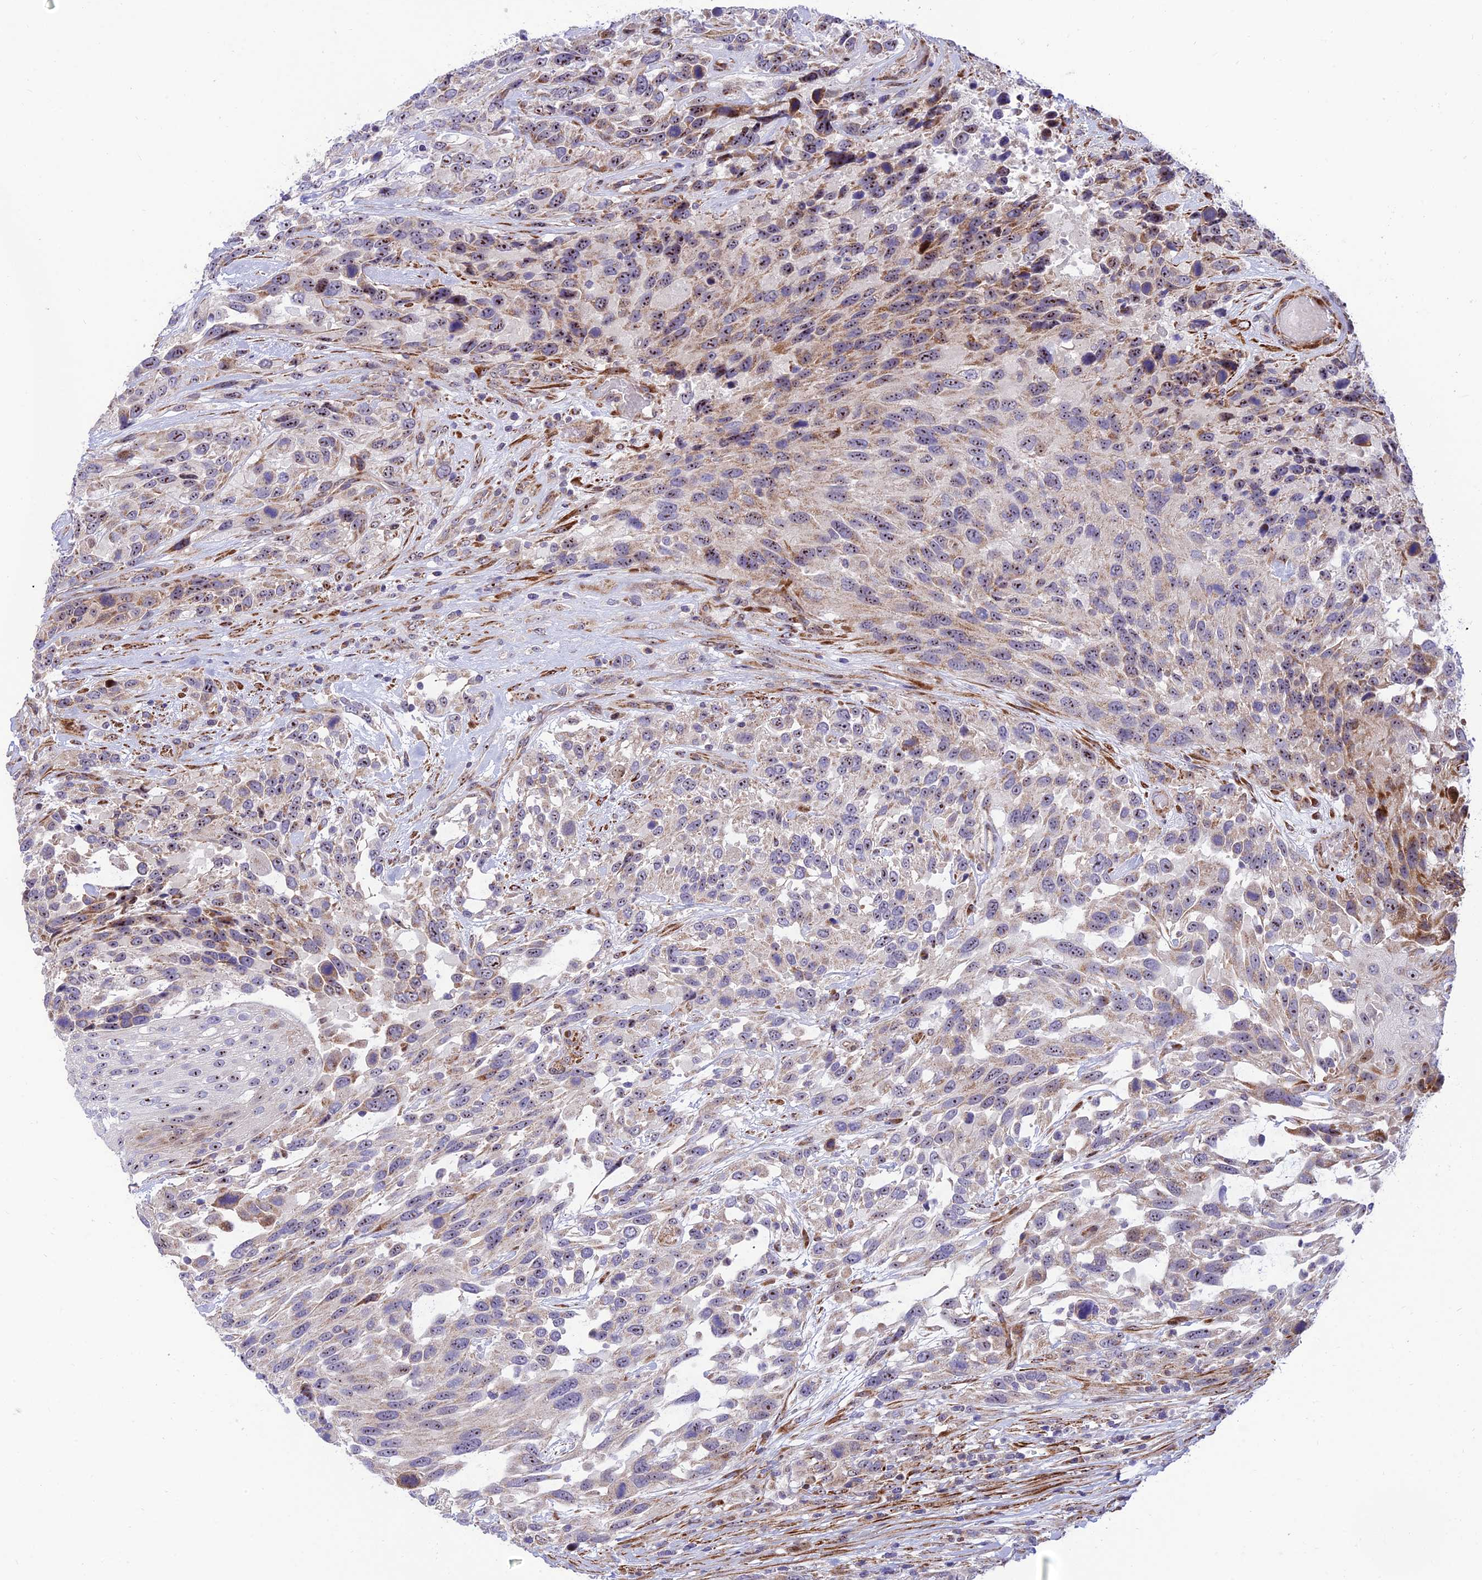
{"staining": {"intensity": "moderate", "quantity": "25%-75%", "location": "nuclear"}, "tissue": "urothelial cancer", "cell_type": "Tumor cells", "image_type": "cancer", "snomed": [{"axis": "morphology", "description": "Urothelial carcinoma, High grade"}, {"axis": "topography", "description": "Urinary bladder"}], "caption": "Moderate nuclear positivity for a protein is seen in approximately 25%-75% of tumor cells of high-grade urothelial carcinoma using immunohistochemistry.", "gene": "KBTBD7", "patient": {"sex": "female", "age": 70}}